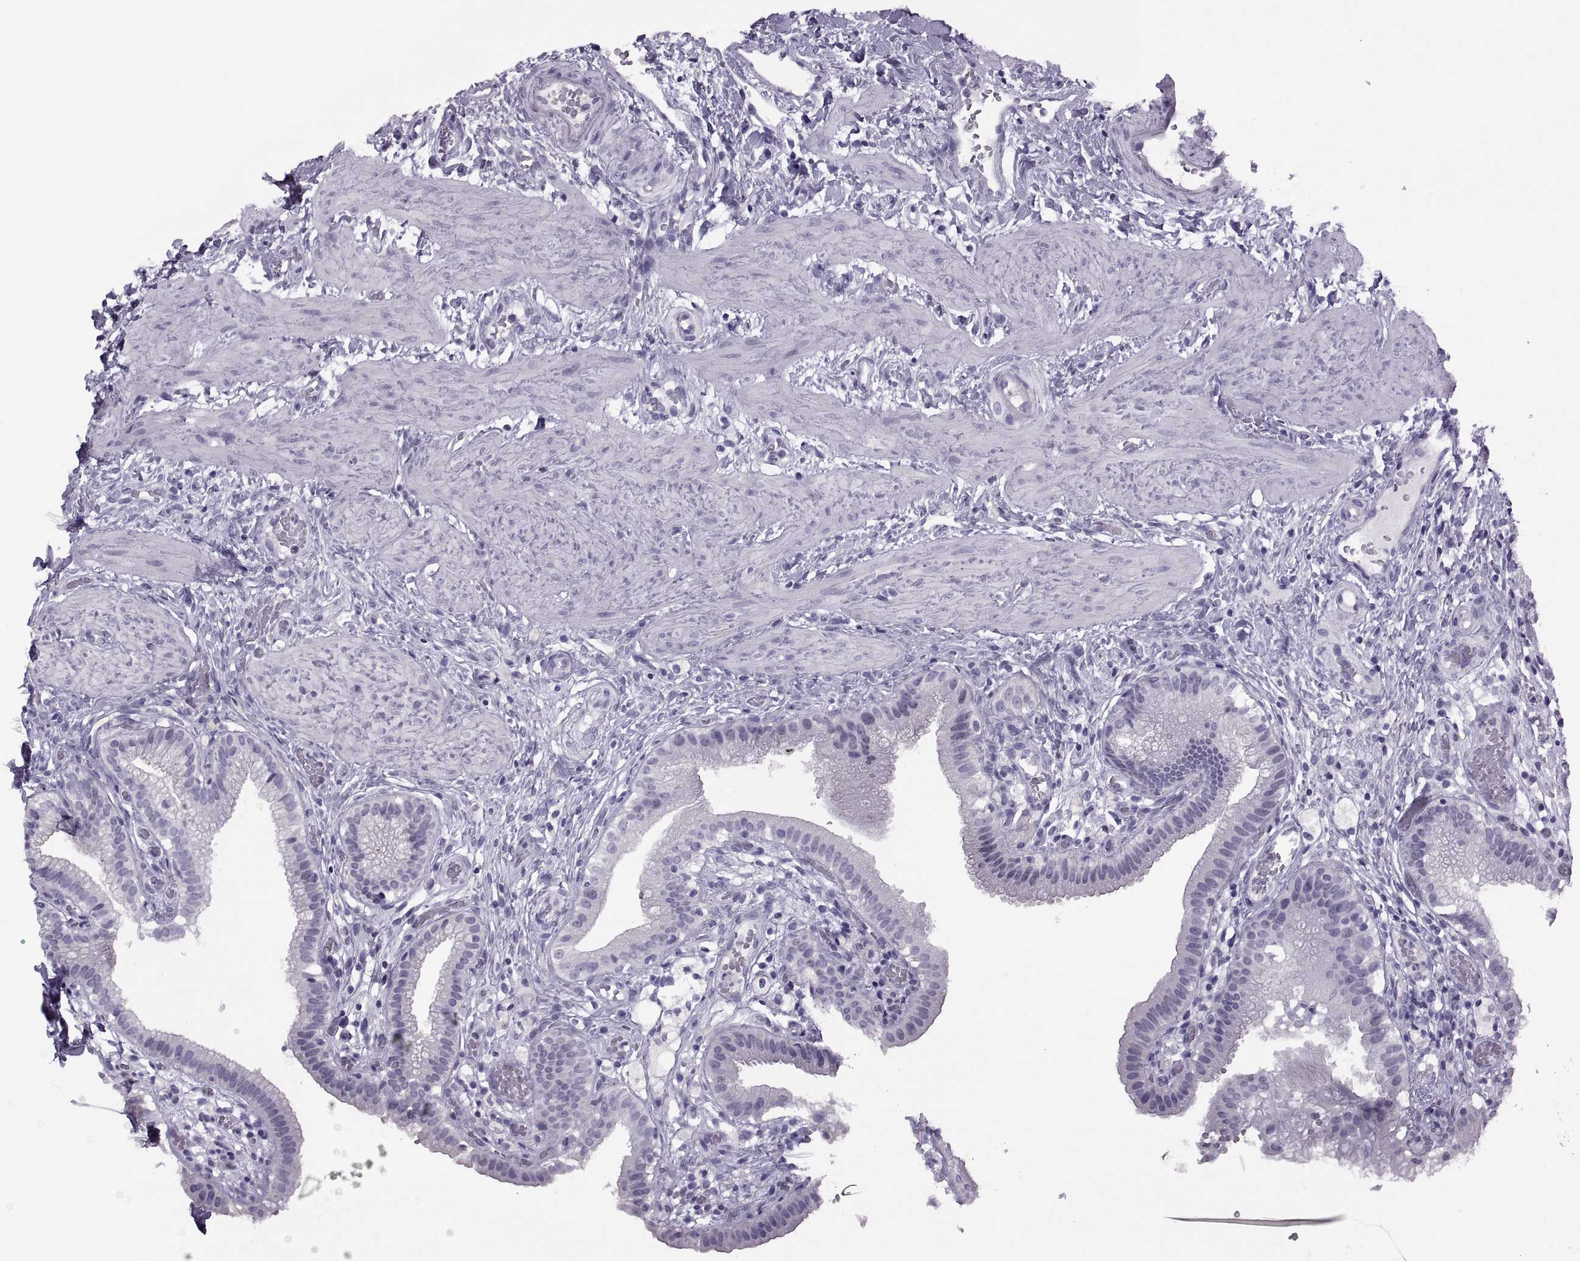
{"staining": {"intensity": "negative", "quantity": "none", "location": "none"}, "tissue": "gallbladder", "cell_type": "Glandular cells", "image_type": "normal", "snomed": [{"axis": "morphology", "description": "Normal tissue, NOS"}, {"axis": "topography", "description": "Gallbladder"}], "caption": "The immunohistochemistry histopathology image has no significant positivity in glandular cells of gallbladder. (Stains: DAB (3,3'-diaminobenzidine) immunohistochemistry with hematoxylin counter stain, Microscopy: brightfield microscopy at high magnification).", "gene": "FAM24A", "patient": {"sex": "female", "age": 24}}